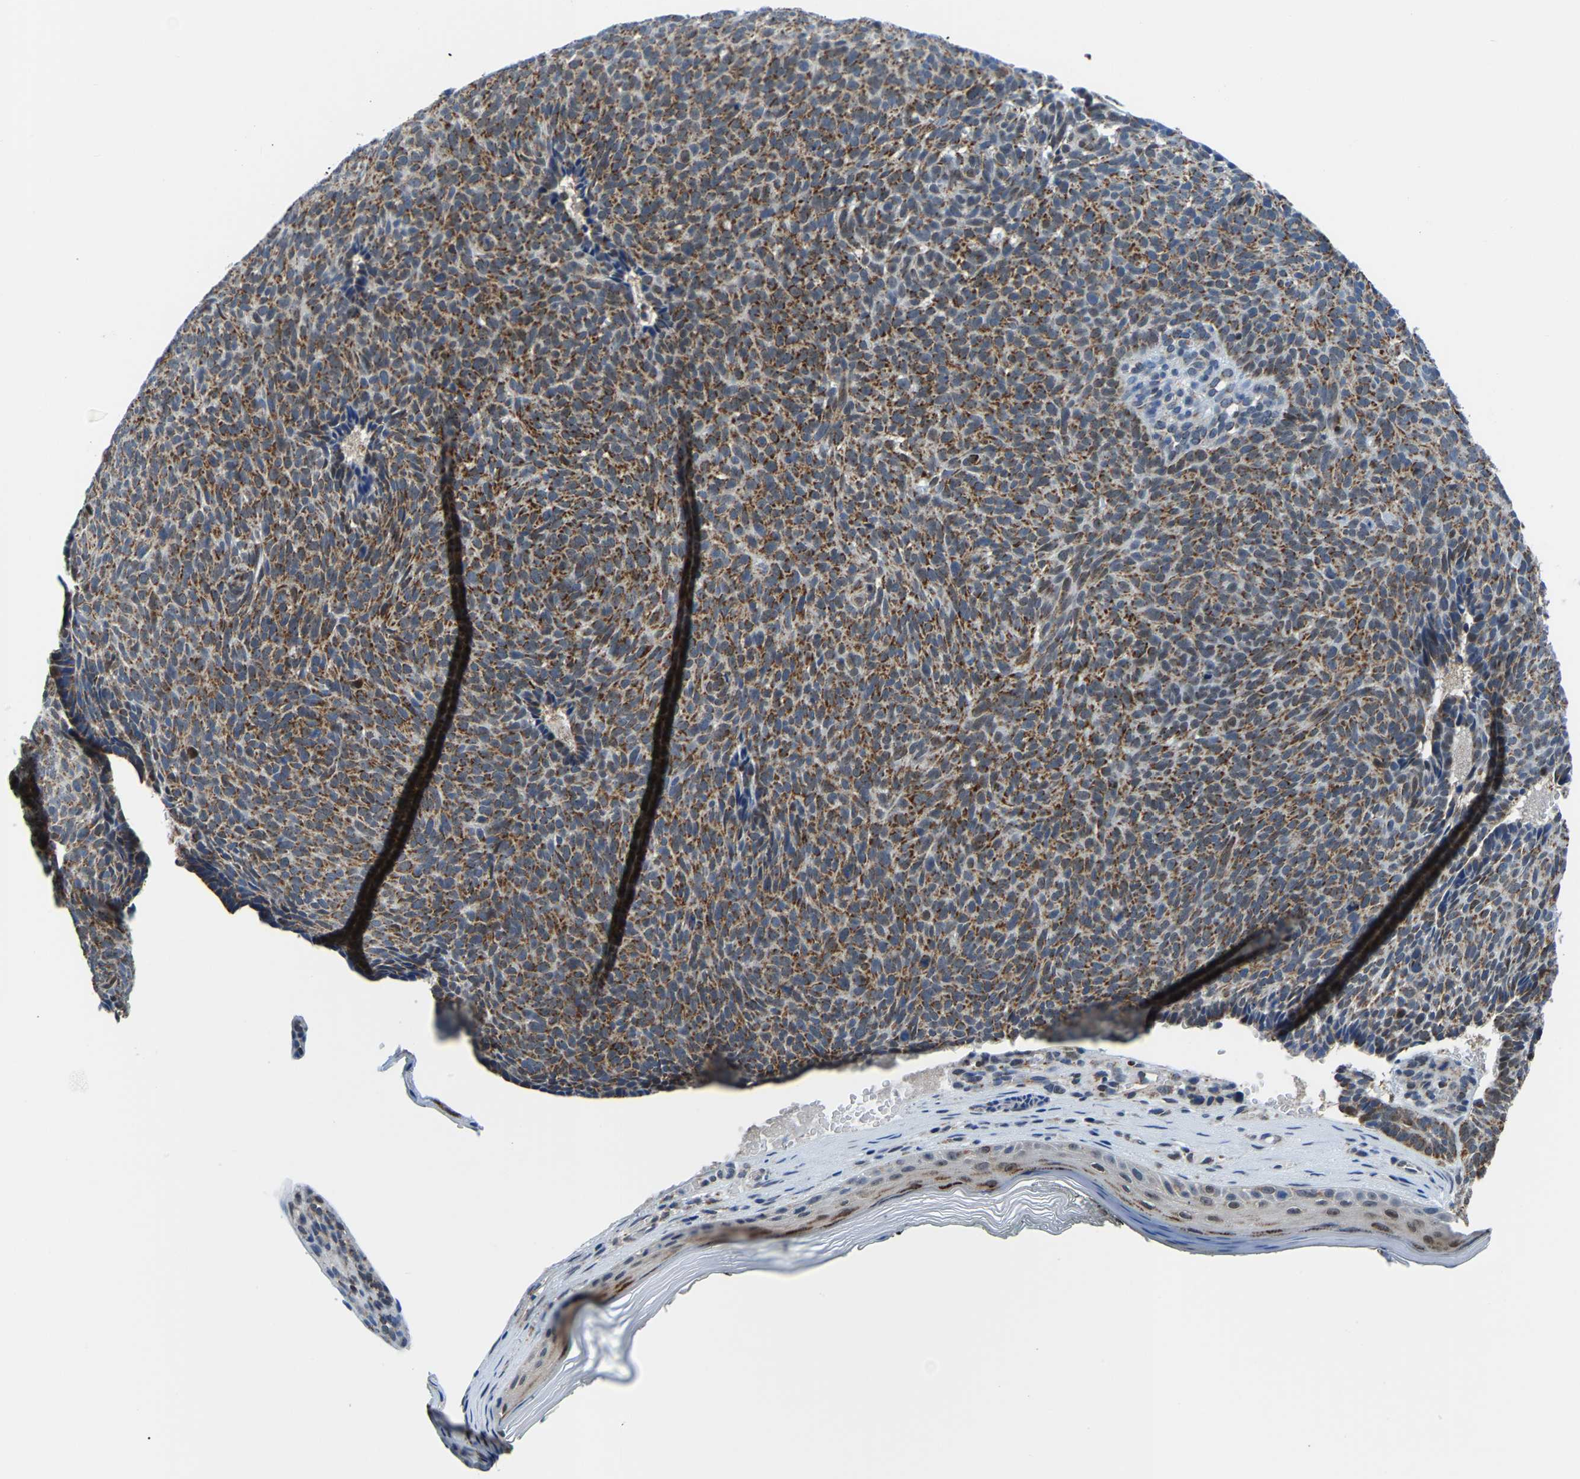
{"staining": {"intensity": "moderate", "quantity": ">75%", "location": "cytoplasmic/membranous"}, "tissue": "skin cancer", "cell_type": "Tumor cells", "image_type": "cancer", "snomed": [{"axis": "morphology", "description": "Basal cell carcinoma"}, {"axis": "topography", "description": "Skin"}], "caption": "This is a photomicrograph of IHC staining of skin basal cell carcinoma, which shows moderate positivity in the cytoplasmic/membranous of tumor cells.", "gene": "BNIP3L", "patient": {"sex": "male", "age": 61}}